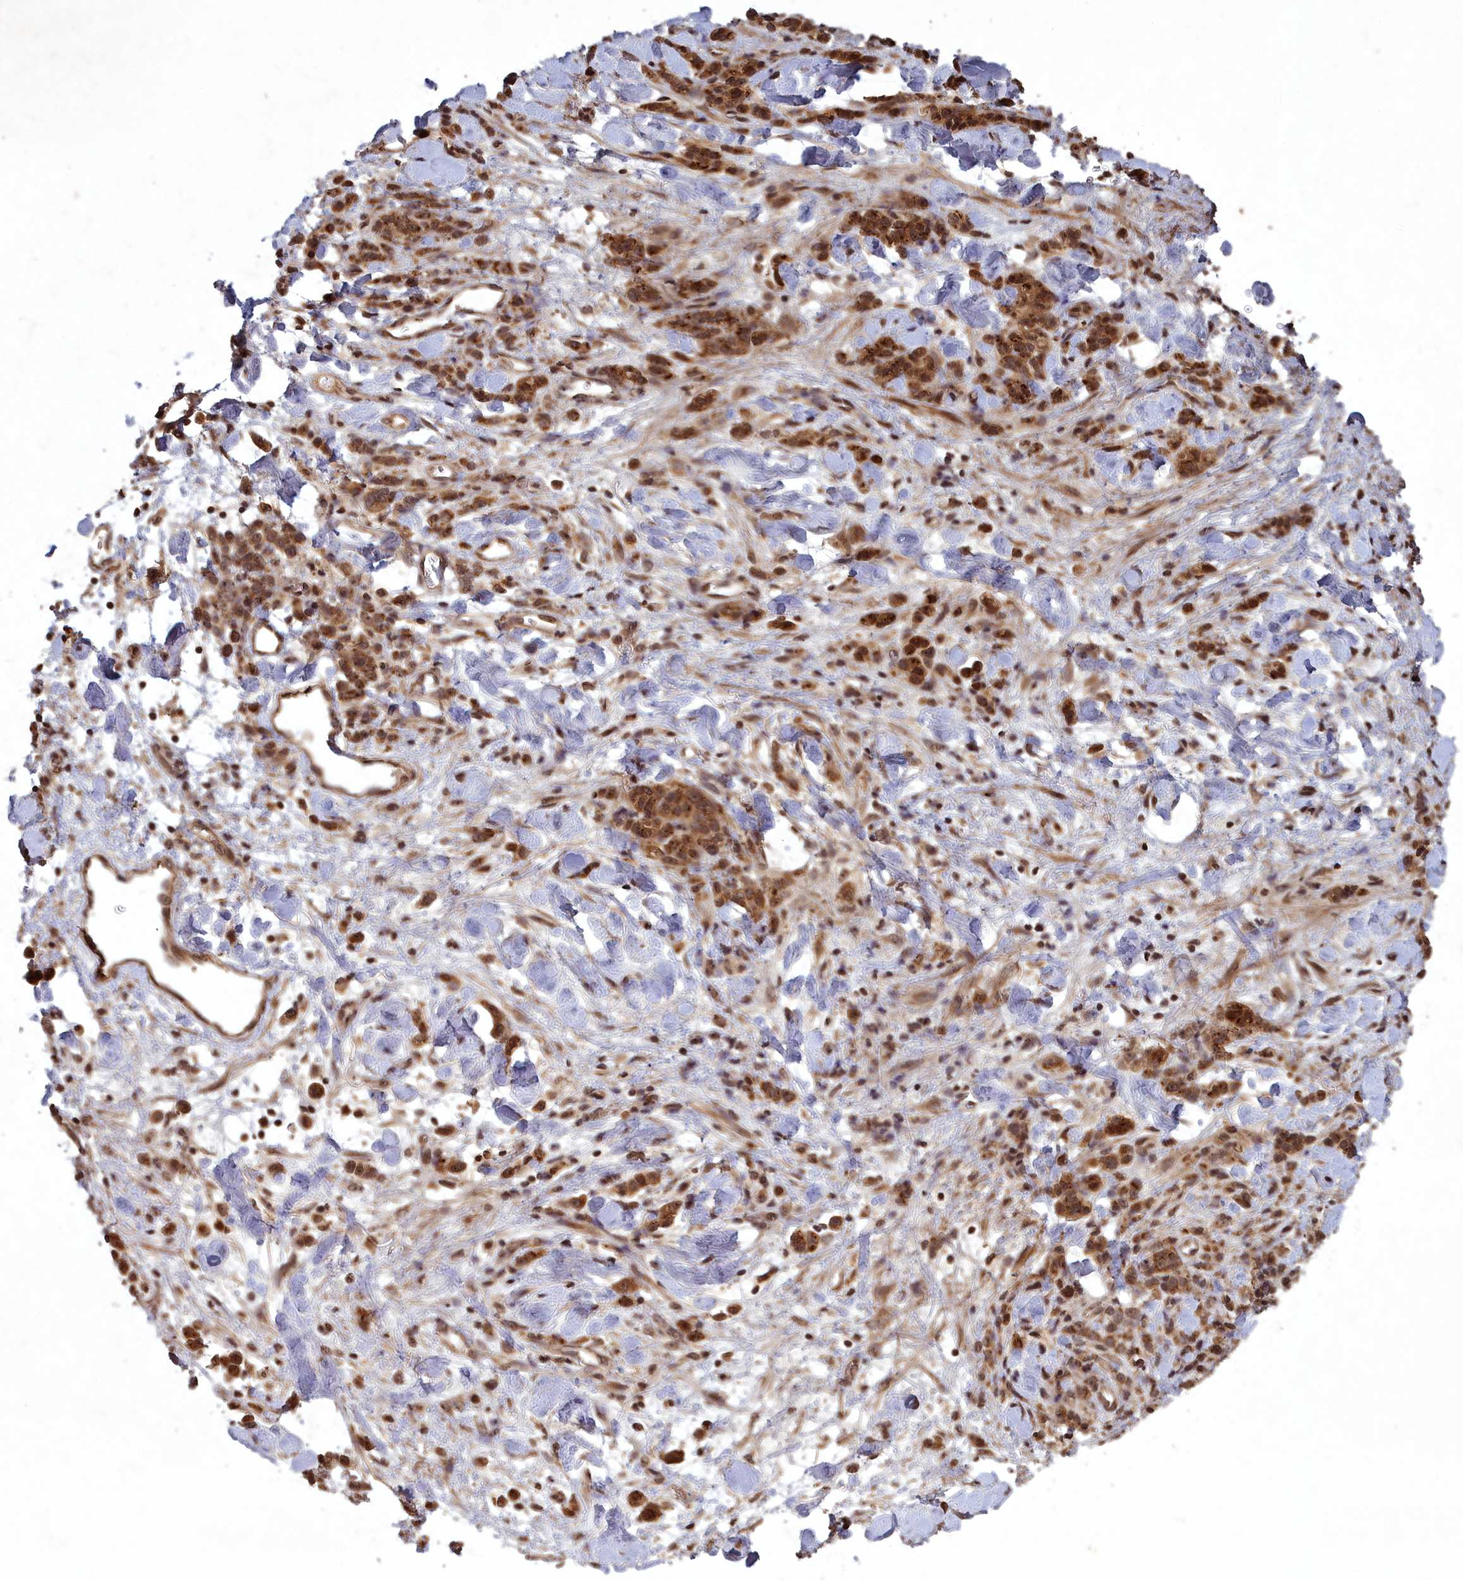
{"staining": {"intensity": "strong", "quantity": ">75%", "location": "cytoplasmic/membranous,nuclear"}, "tissue": "stomach cancer", "cell_type": "Tumor cells", "image_type": "cancer", "snomed": [{"axis": "morphology", "description": "Normal tissue, NOS"}, {"axis": "morphology", "description": "Adenocarcinoma, NOS"}, {"axis": "topography", "description": "Stomach"}], "caption": "Brown immunohistochemical staining in human adenocarcinoma (stomach) displays strong cytoplasmic/membranous and nuclear expression in approximately >75% of tumor cells.", "gene": "SRMS", "patient": {"sex": "male", "age": 82}}